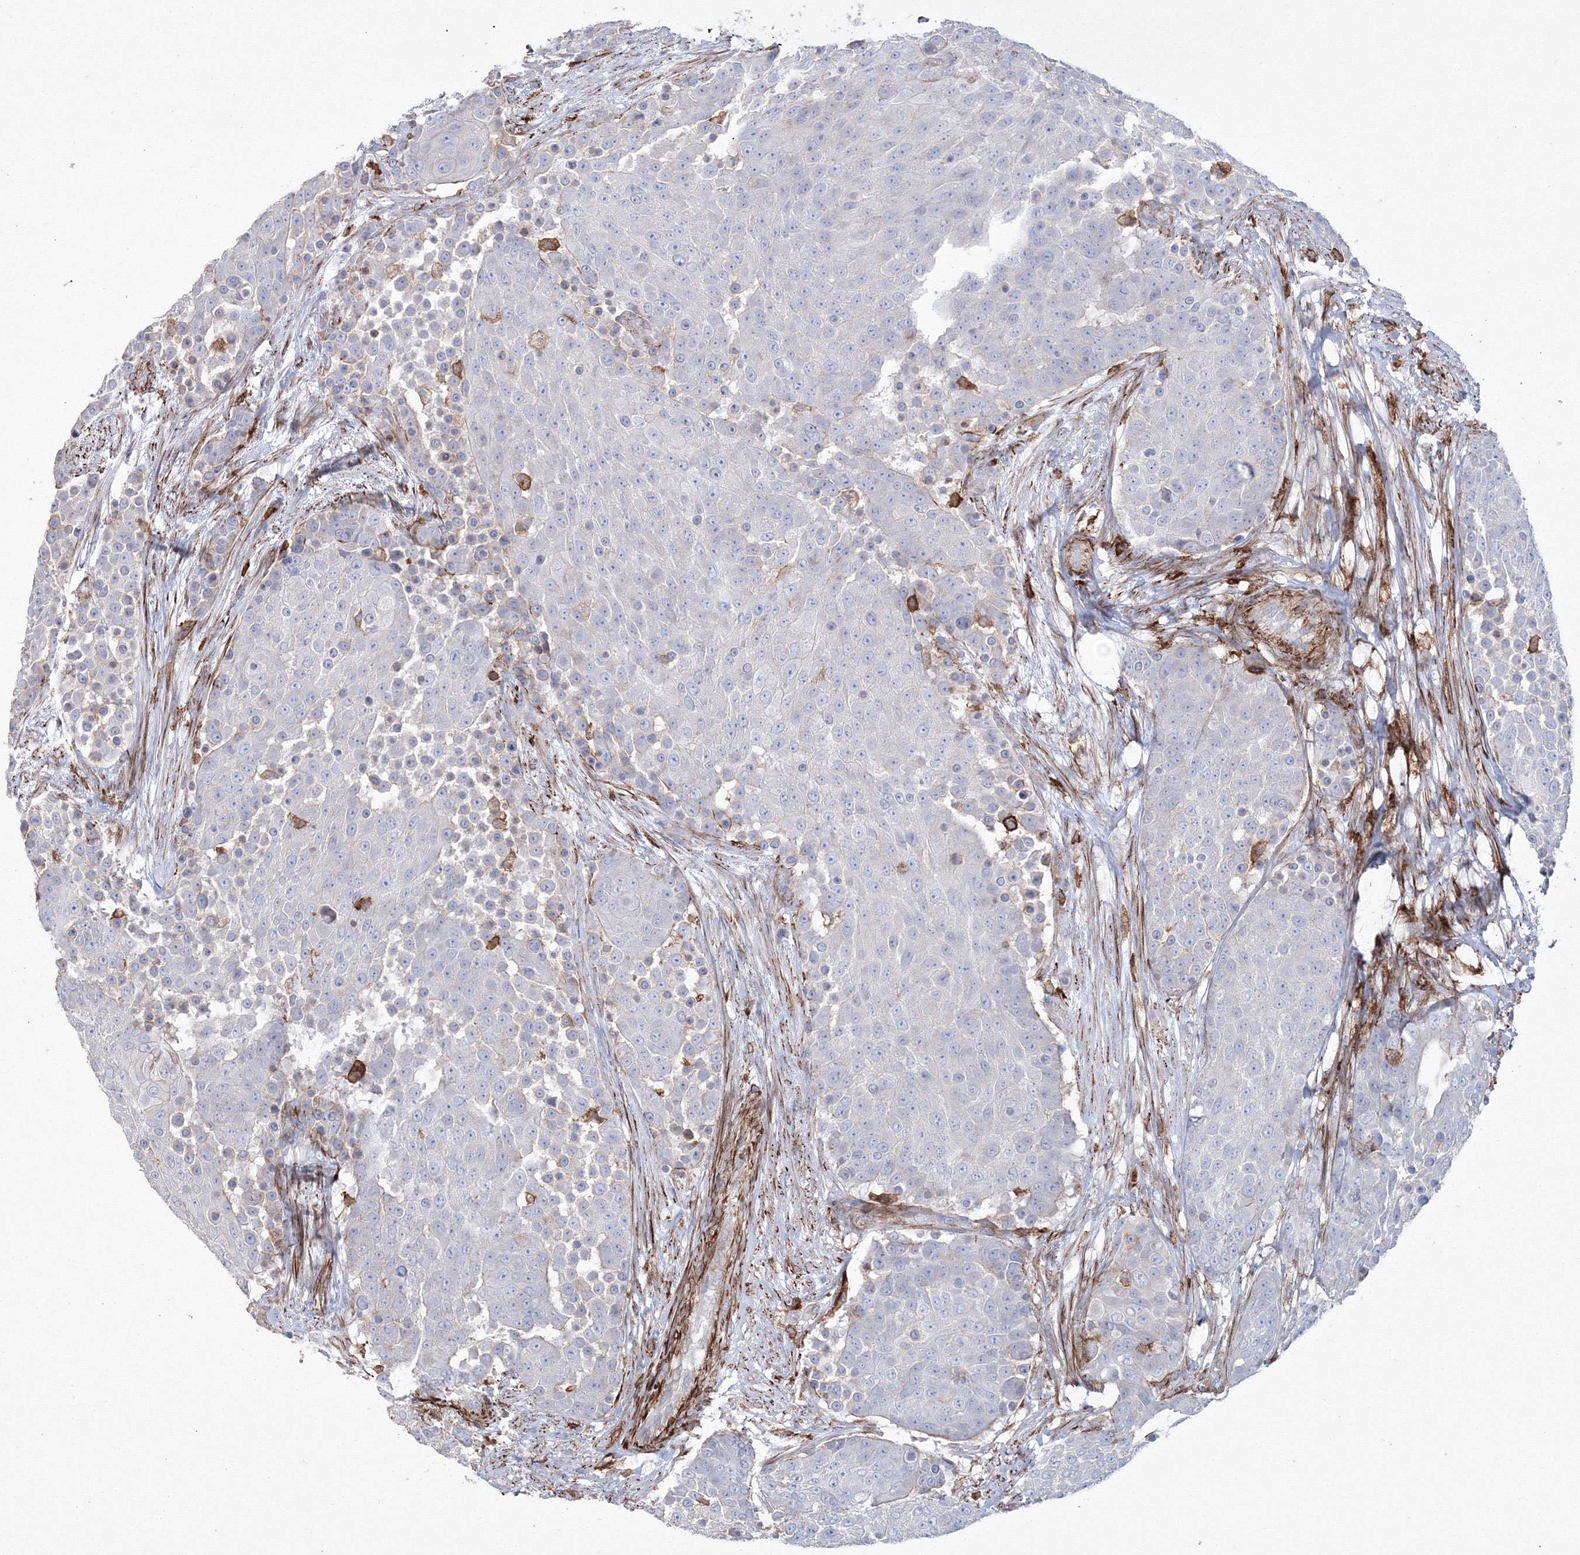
{"staining": {"intensity": "negative", "quantity": "none", "location": "none"}, "tissue": "urothelial cancer", "cell_type": "Tumor cells", "image_type": "cancer", "snomed": [{"axis": "morphology", "description": "Urothelial carcinoma, High grade"}, {"axis": "topography", "description": "Urinary bladder"}], "caption": "Immunohistochemistry (IHC) photomicrograph of human urothelial cancer stained for a protein (brown), which shows no expression in tumor cells. The staining was performed using DAB to visualize the protein expression in brown, while the nuclei were stained in blue with hematoxylin (Magnification: 20x).", "gene": "GPR82", "patient": {"sex": "female", "age": 63}}